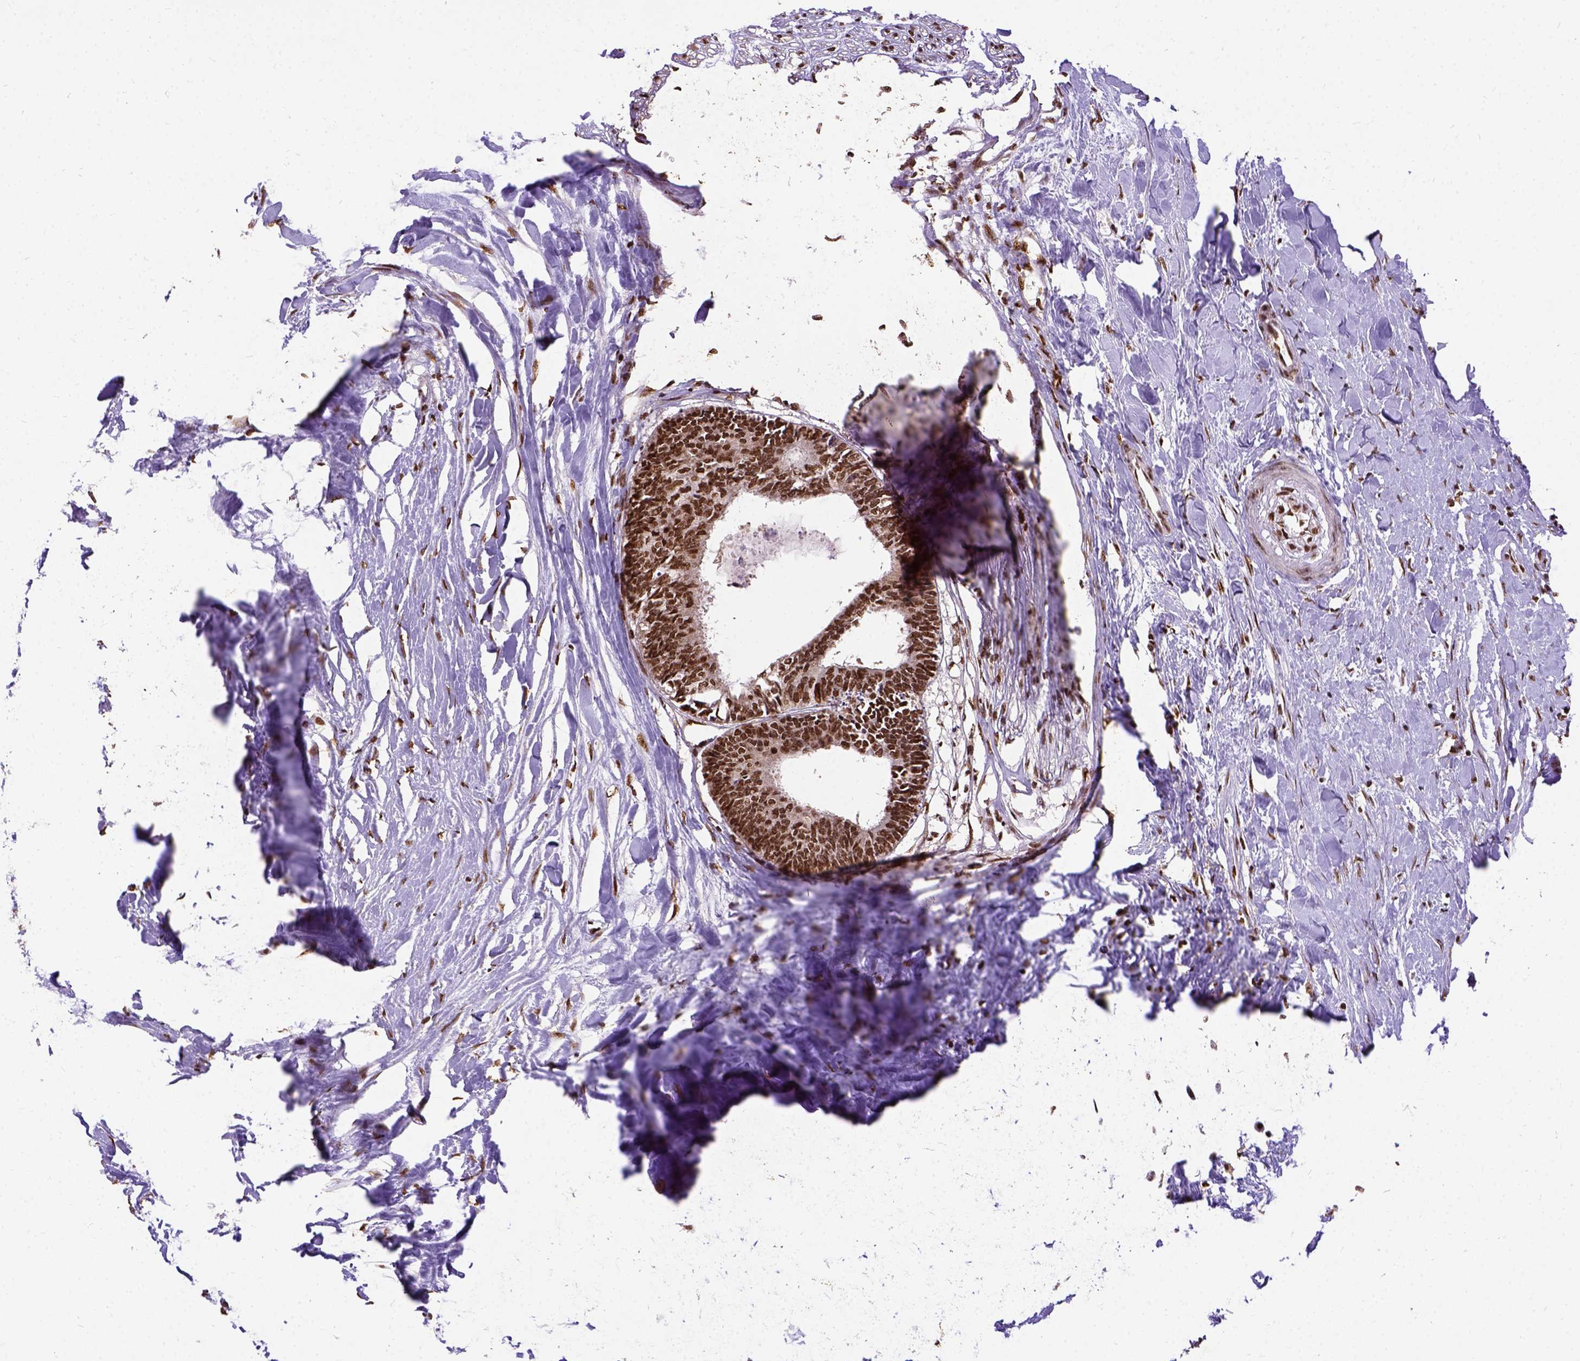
{"staining": {"intensity": "strong", "quantity": ">75%", "location": "nuclear"}, "tissue": "colorectal cancer", "cell_type": "Tumor cells", "image_type": "cancer", "snomed": [{"axis": "morphology", "description": "Adenocarcinoma, NOS"}, {"axis": "topography", "description": "Colon"}, {"axis": "topography", "description": "Rectum"}], "caption": "Colorectal cancer stained for a protein displays strong nuclear positivity in tumor cells. (DAB IHC with brightfield microscopy, high magnification).", "gene": "NACC1", "patient": {"sex": "male", "age": 57}}